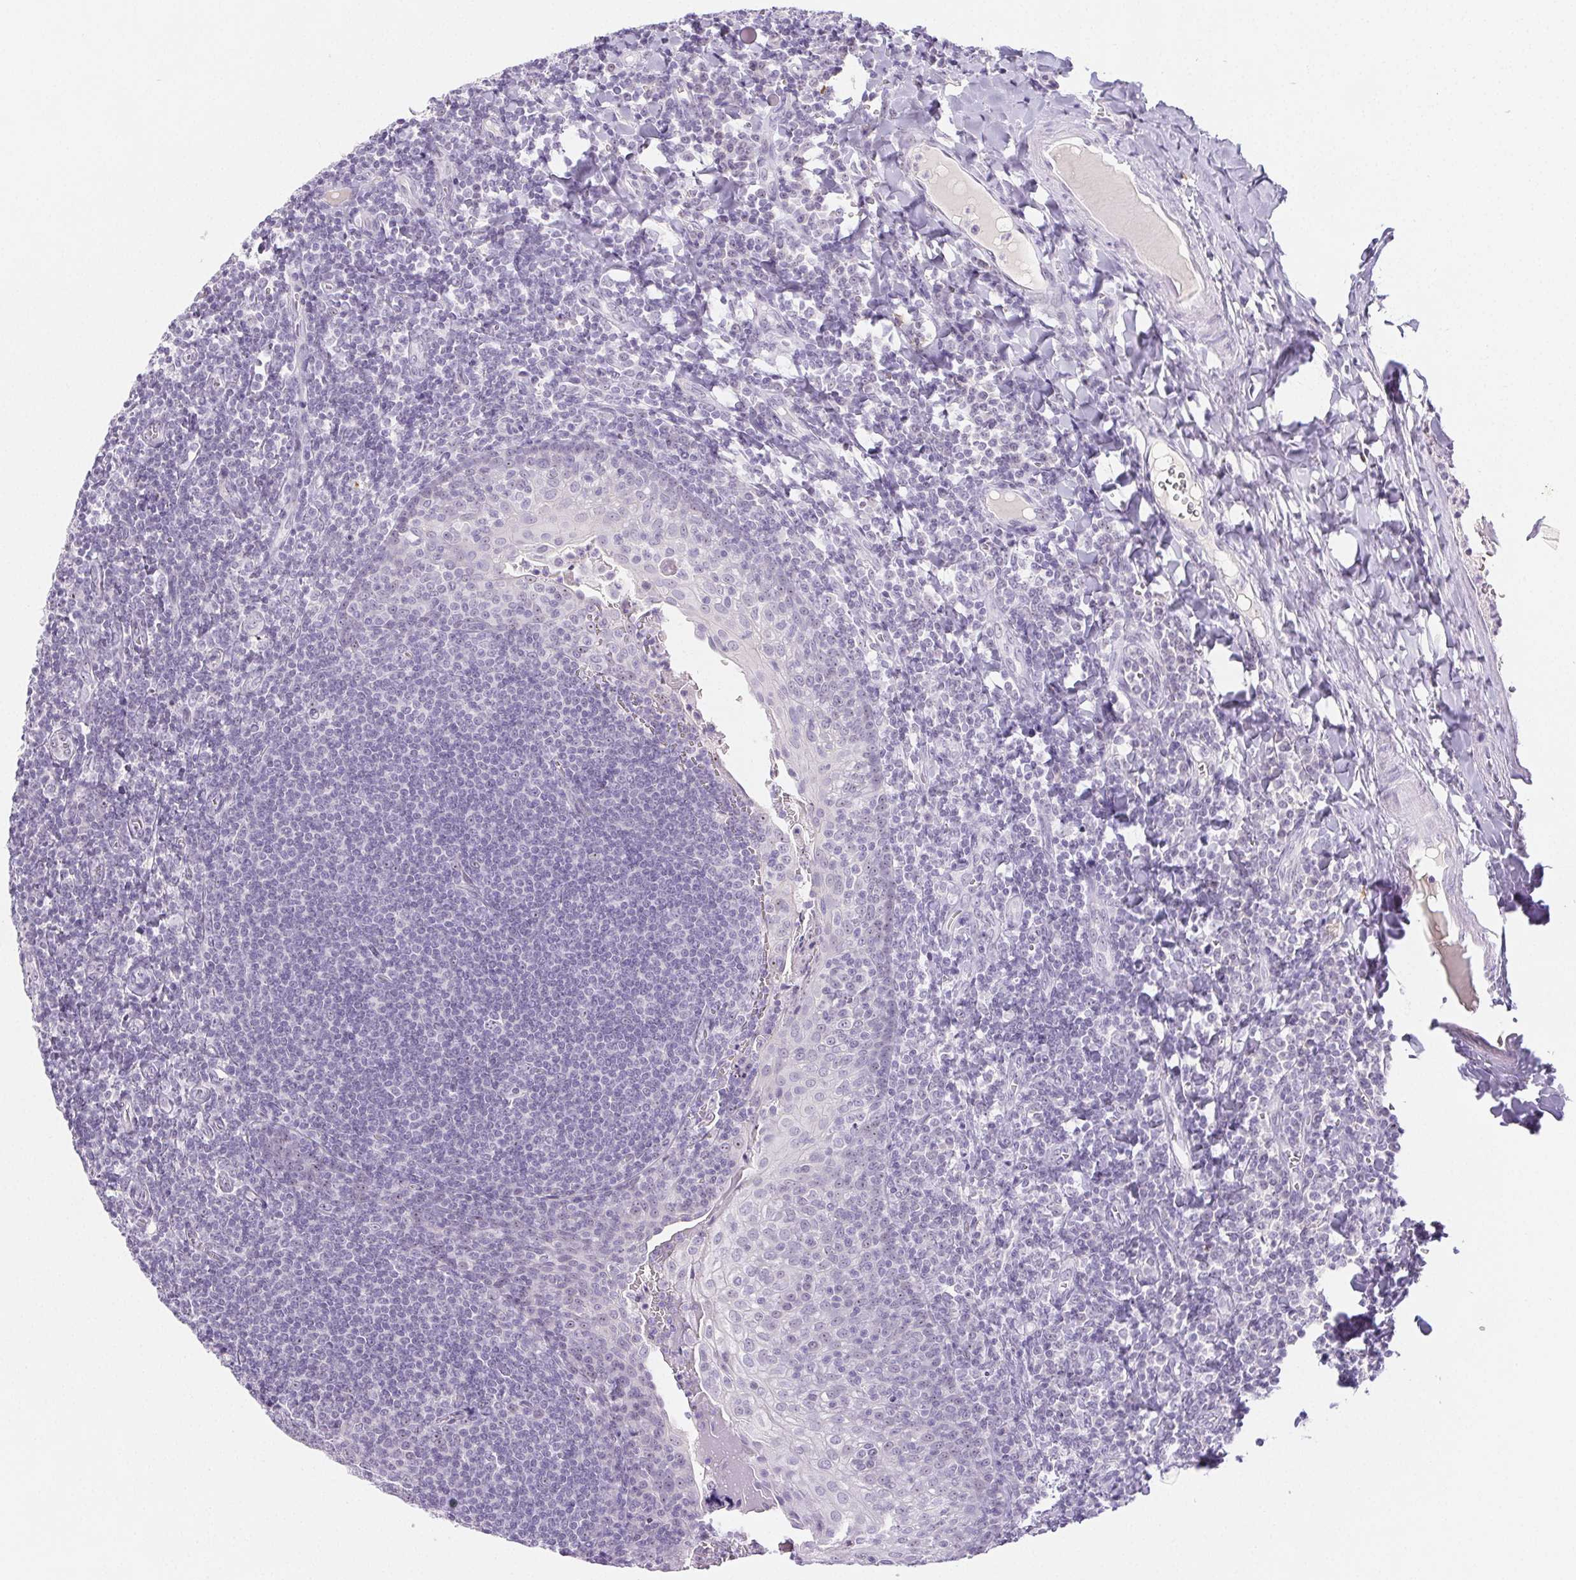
{"staining": {"intensity": "weak", "quantity": "<25%", "location": "nuclear"}, "tissue": "tonsil", "cell_type": "Germinal center cells", "image_type": "normal", "snomed": [{"axis": "morphology", "description": "Normal tissue, NOS"}, {"axis": "morphology", "description": "Inflammation, NOS"}, {"axis": "topography", "description": "Tonsil"}], "caption": "Immunohistochemical staining of benign human tonsil displays no significant positivity in germinal center cells. Nuclei are stained in blue.", "gene": "ST8SIA3", "patient": {"sex": "female", "age": 31}}